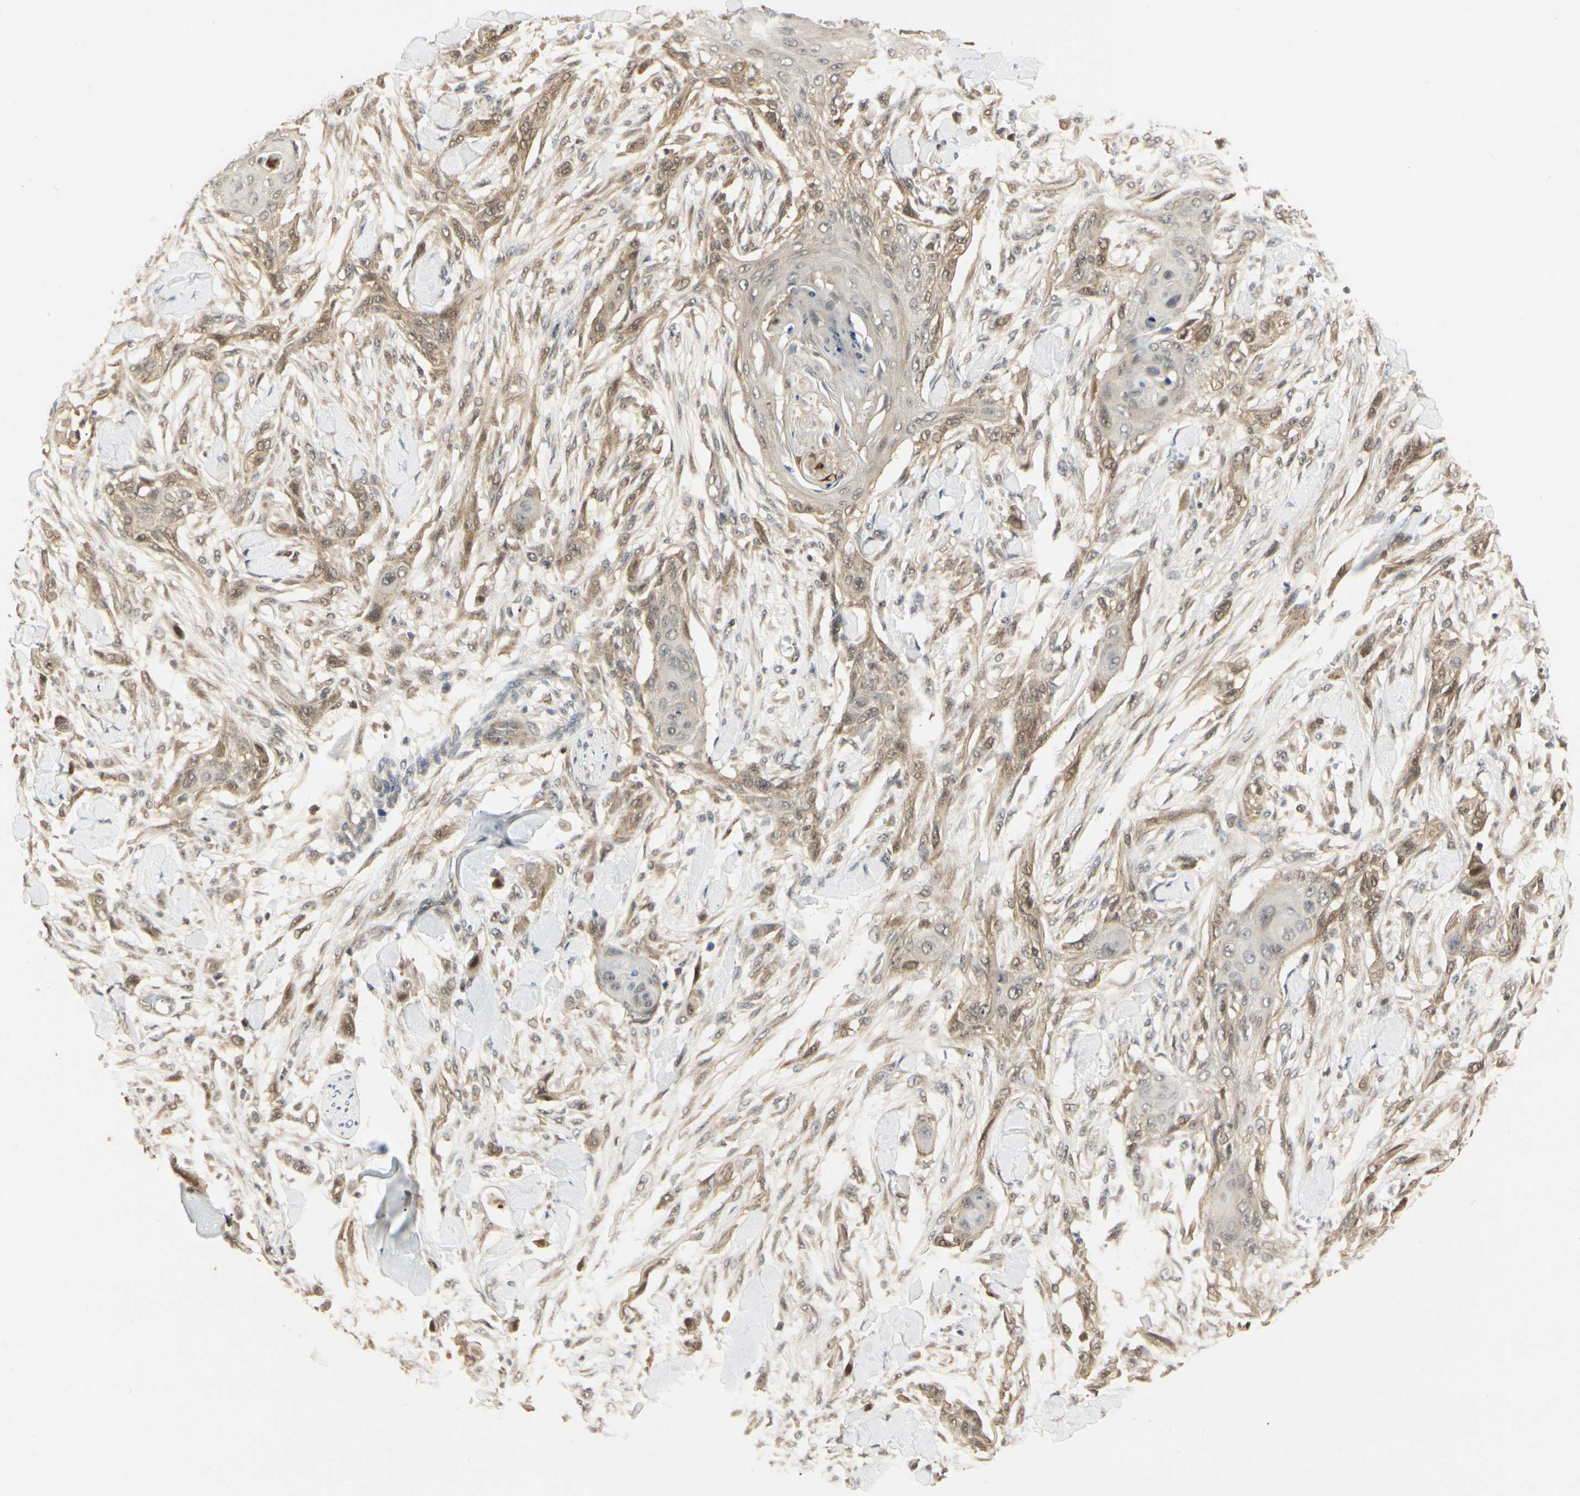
{"staining": {"intensity": "weak", "quantity": ">75%", "location": "cytoplasmic/membranous,nuclear"}, "tissue": "skin cancer", "cell_type": "Tumor cells", "image_type": "cancer", "snomed": [{"axis": "morphology", "description": "Squamous cell carcinoma, NOS"}, {"axis": "topography", "description": "Skin"}], "caption": "Brown immunohistochemical staining in human skin cancer (squamous cell carcinoma) shows weak cytoplasmic/membranous and nuclear positivity in approximately >75% of tumor cells. Using DAB (brown) and hematoxylin (blue) stains, captured at high magnification using brightfield microscopy.", "gene": "UBE2Z", "patient": {"sex": "female", "age": 59}}